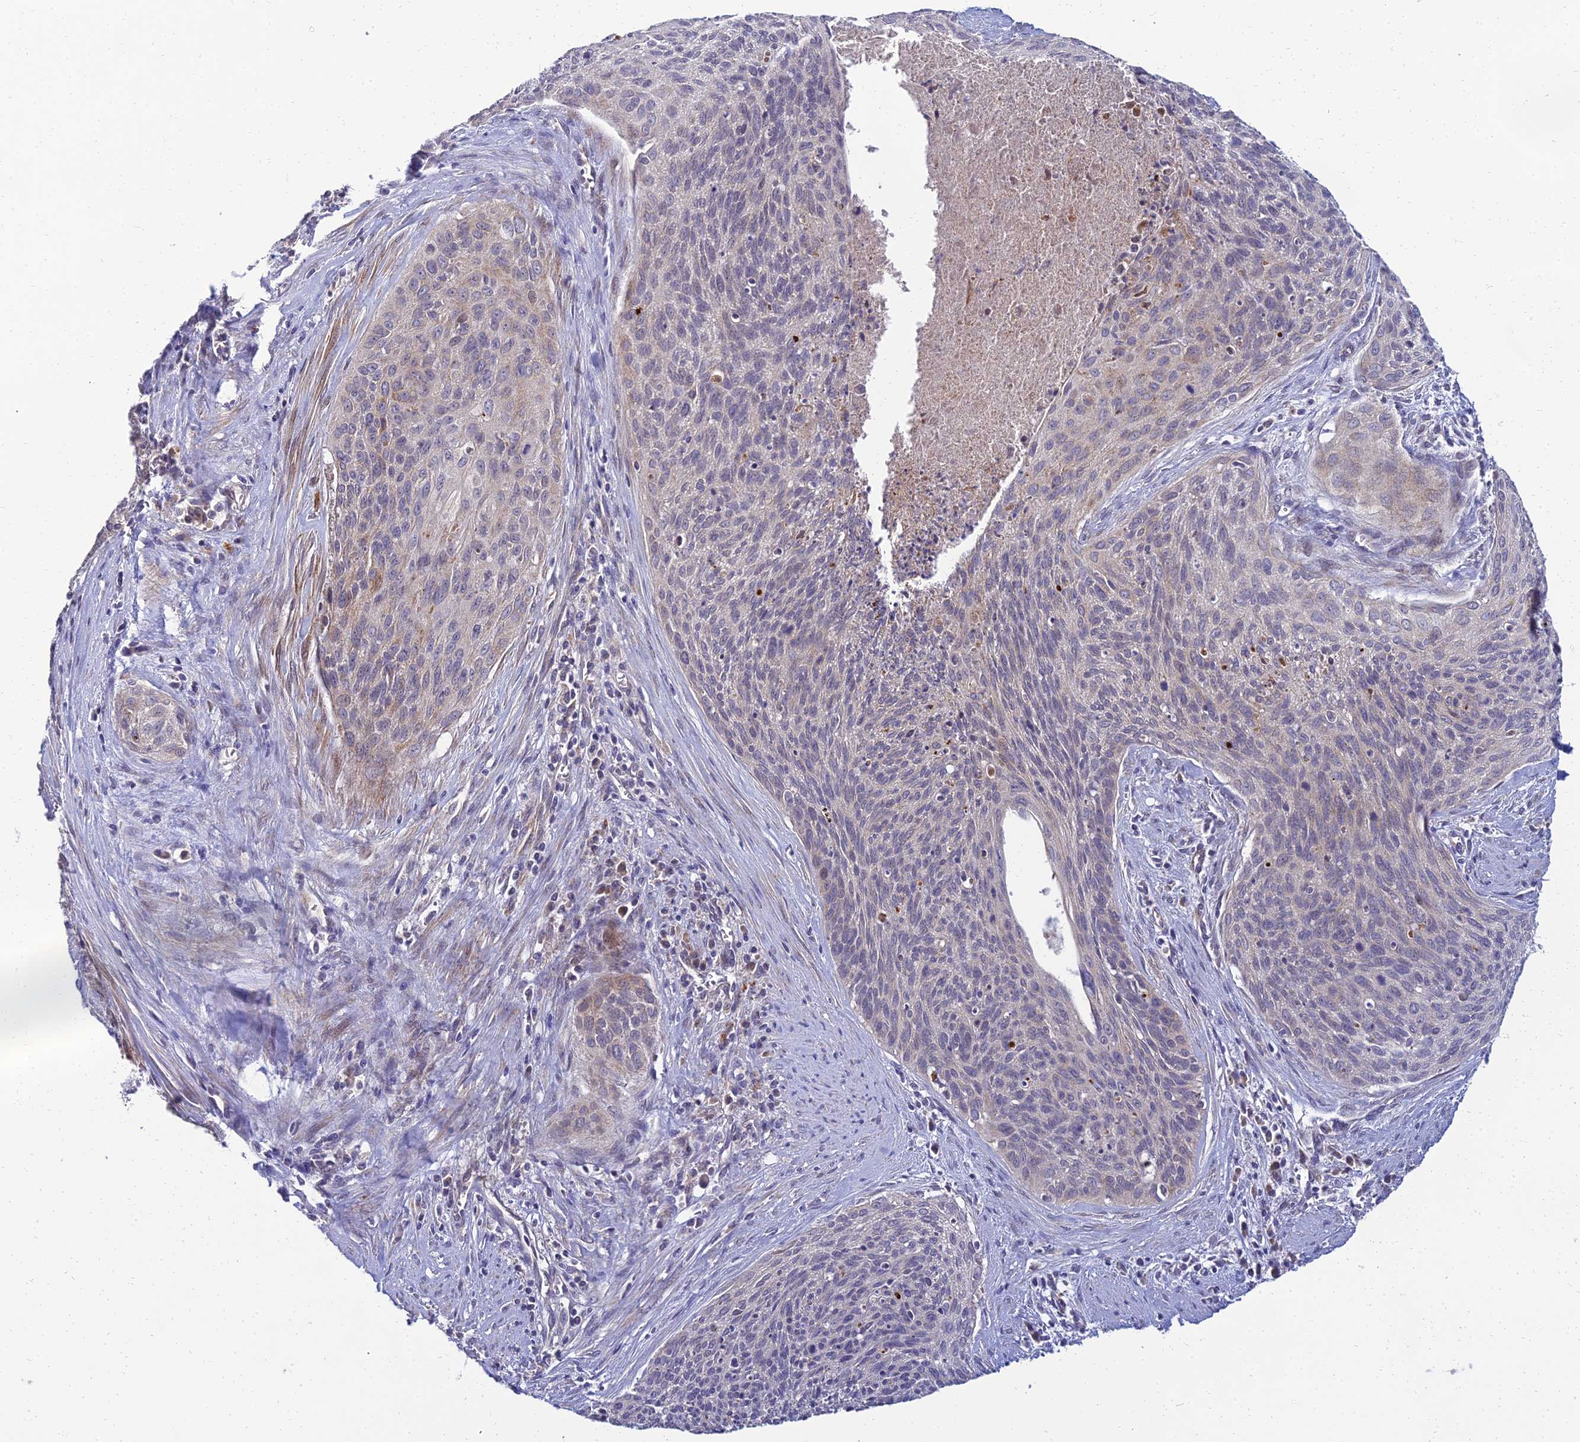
{"staining": {"intensity": "weak", "quantity": "<25%", "location": "cytoplasmic/membranous"}, "tissue": "cervical cancer", "cell_type": "Tumor cells", "image_type": "cancer", "snomed": [{"axis": "morphology", "description": "Squamous cell carcinoma, NOS"}, {"axis": "topography", "description": "Cervix"}], "caption": "A histopathology image of cervical cancer (squamous cell carcinoma) stained for a protein exhibits no brown staining in tumor cells.", "gene": "NPY", "patient": {"sex": "female", "age": 55}}